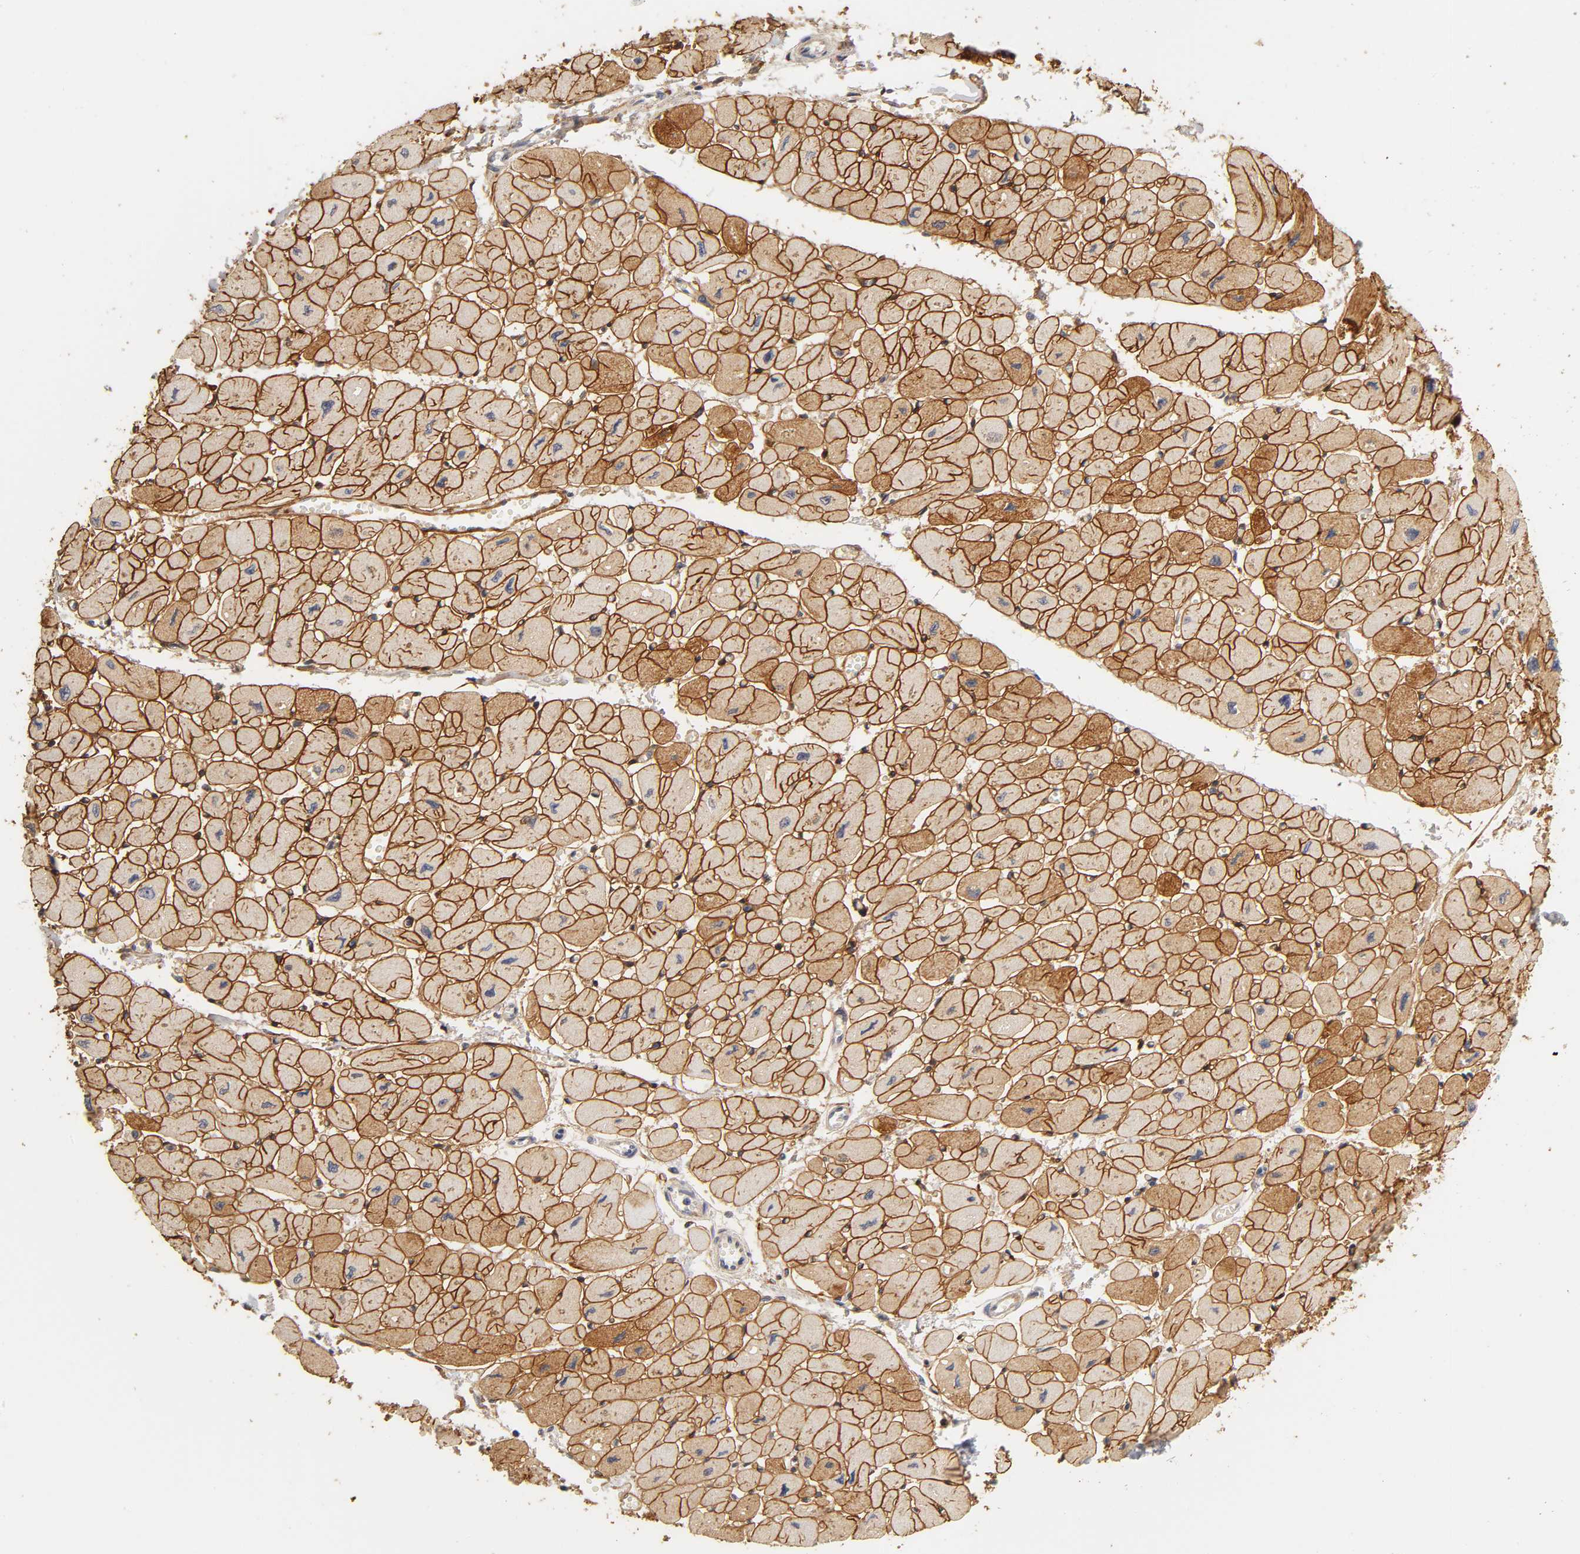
{"staining": {"intensity": "strong", "quantity": ">75%", "location": "cytoplasmic/membranous"}, "tissue": "heart muscle", "cell_type": "Cardiomyocytes", "image_type": "normal", "snomed": [{"axis": "morphology", "description": "Normal tissue, NOS"}, {"axis": "topography", "description": "Heart"}], "caption": "The immunohistochemical stain shows strong cytoplasmic/membranous staining in cardiomyocytes of benign heart muscle. (IHC, brightfield microscopy, high magnification).", "gene": "LAMB1", "patient": {"sex": "female", "age": 54}}